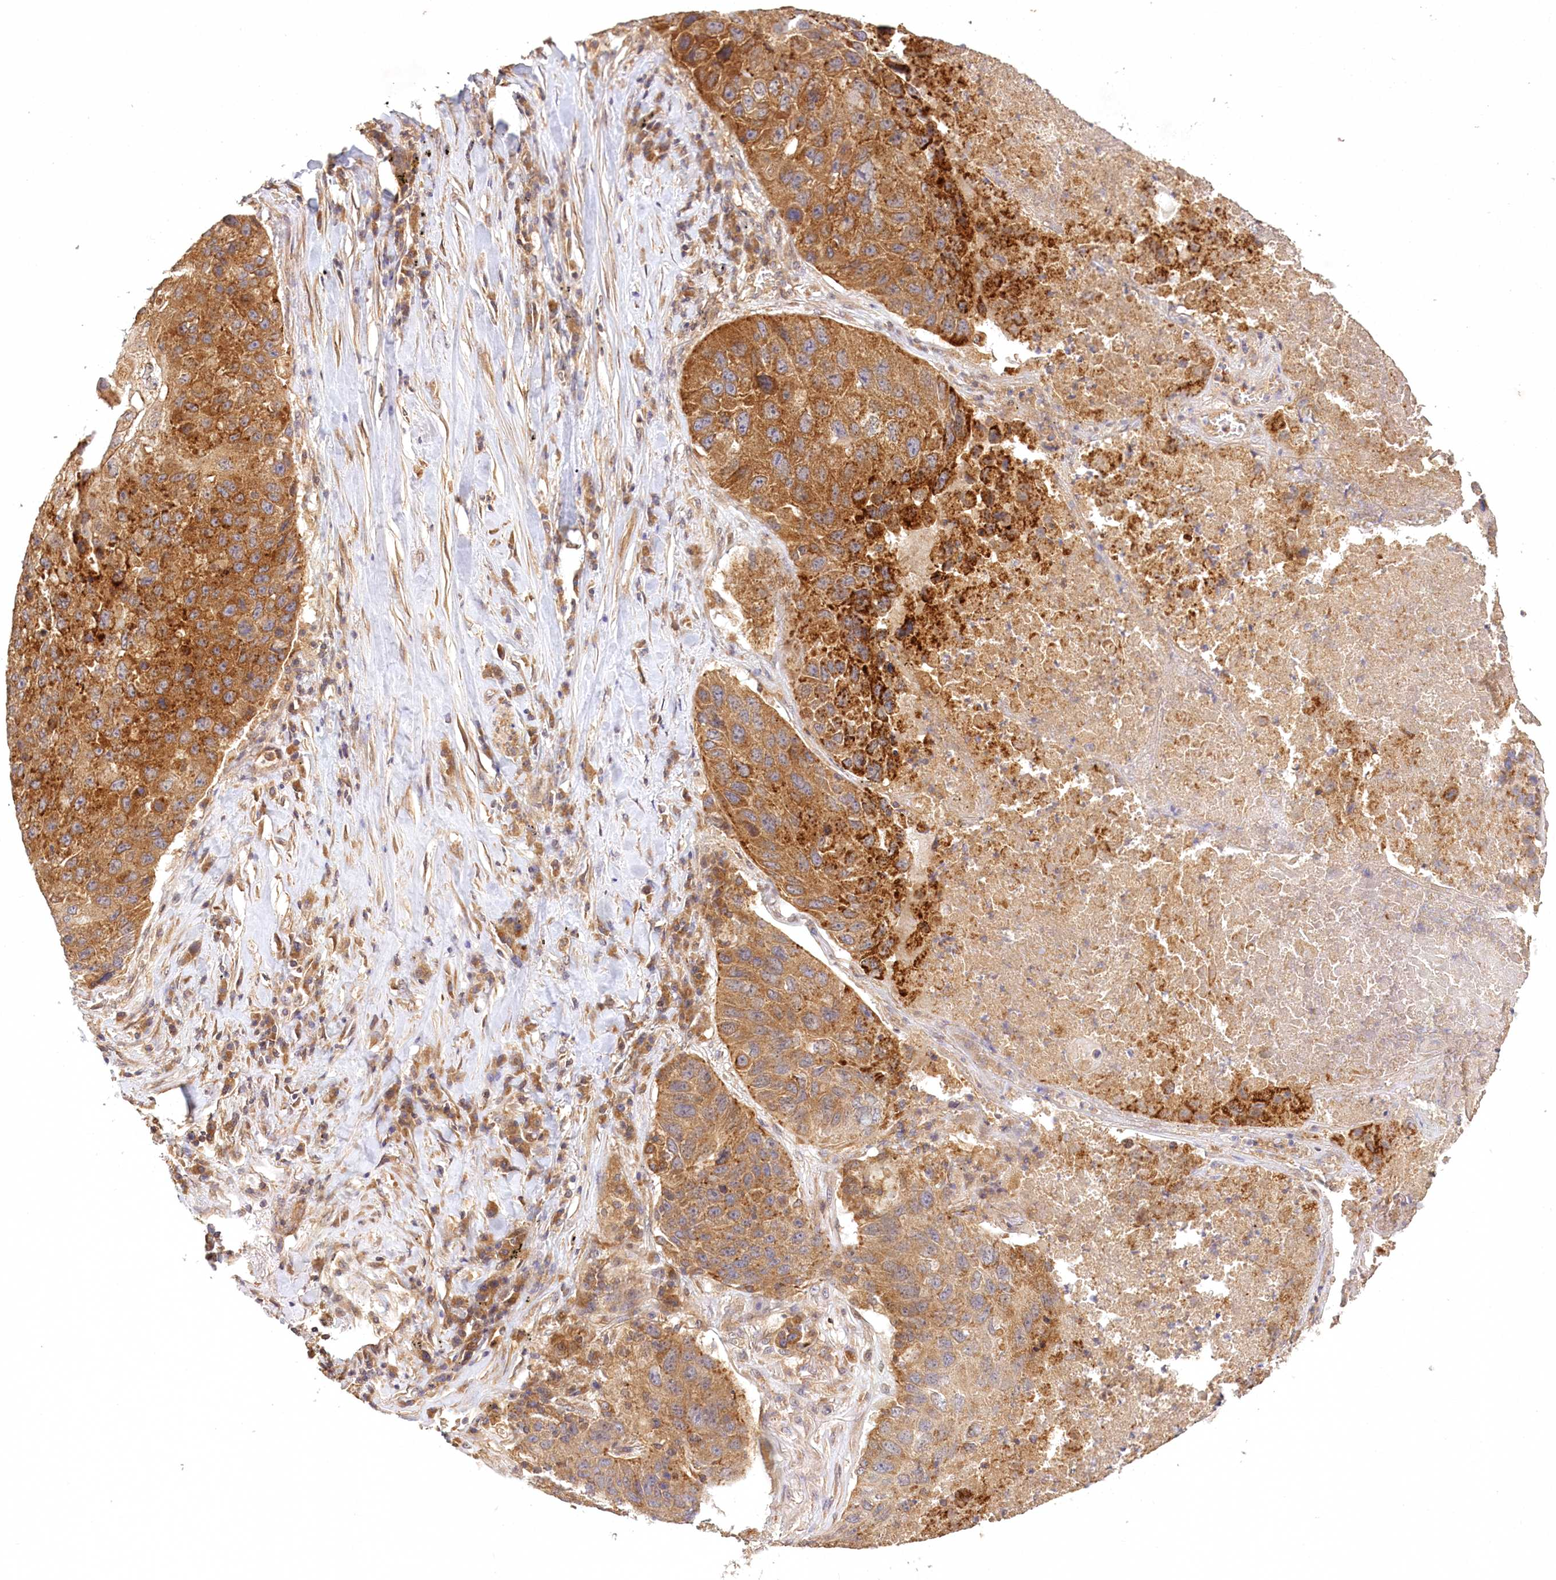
{"staining": {"intensity": "moderate", "quantity": ">75%", "location": "cytoplasmic/membranous"}, "tissue": "lung cancer", "cell_type": "Tumor cells", "image_type": "cancer", "snomed": [{"axis": "morphology", "description": "Squamous cell carcinoma, NOS"}, {"axis": "topography", "description": "Lung"}], "caption": "Moderate cytoplasmic/membranous positivity is appreciated in about >75% of tumor cells in lung cancer. The staining is performed using DAB (3,3'-diaminobenzidine) brown chromogen to label protein expression. The nuclei are counter-stained blue using hematoxylin.", "gene": "LSS", "patient": {"sex": "male", "age": 61}}